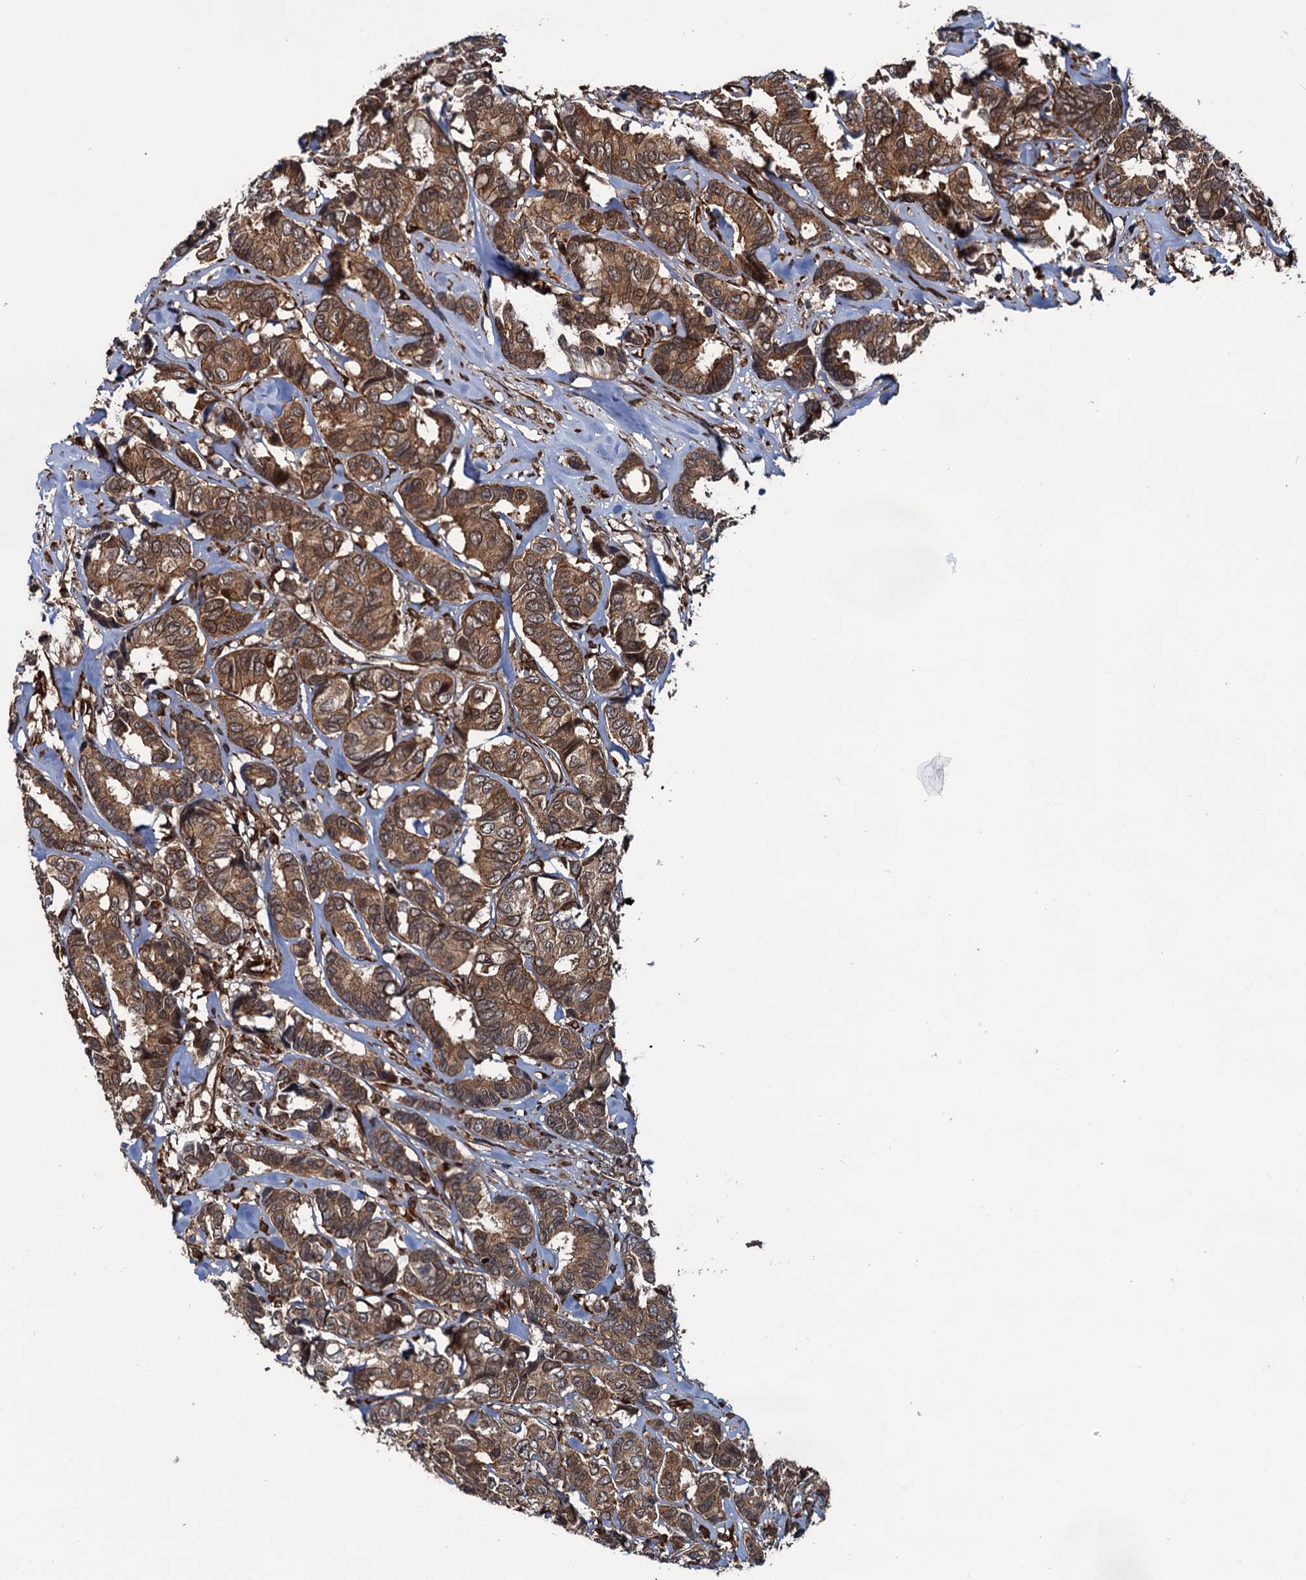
{"staining": {"intensity": "moderate", "quantity": ">75%", "location": "cytoplasmic/membranous"}, "tissue": "breast cancer", "cell_type": "Tumor cells", "image_type": "cancer", "snomed": [{"axis": "morphology", "description": "Duct carcinoma"}, {"axis": "topography", "description": "Breast"}], "caption": "Intraductal carcinoma (breast) stained for a protein (brown) displays moderate cytoplasmic/membranous positive positivity in about >75% of tumor cells.", "gene": "ZFYVE19", "patient": {"sex": "female", "age": 87}}